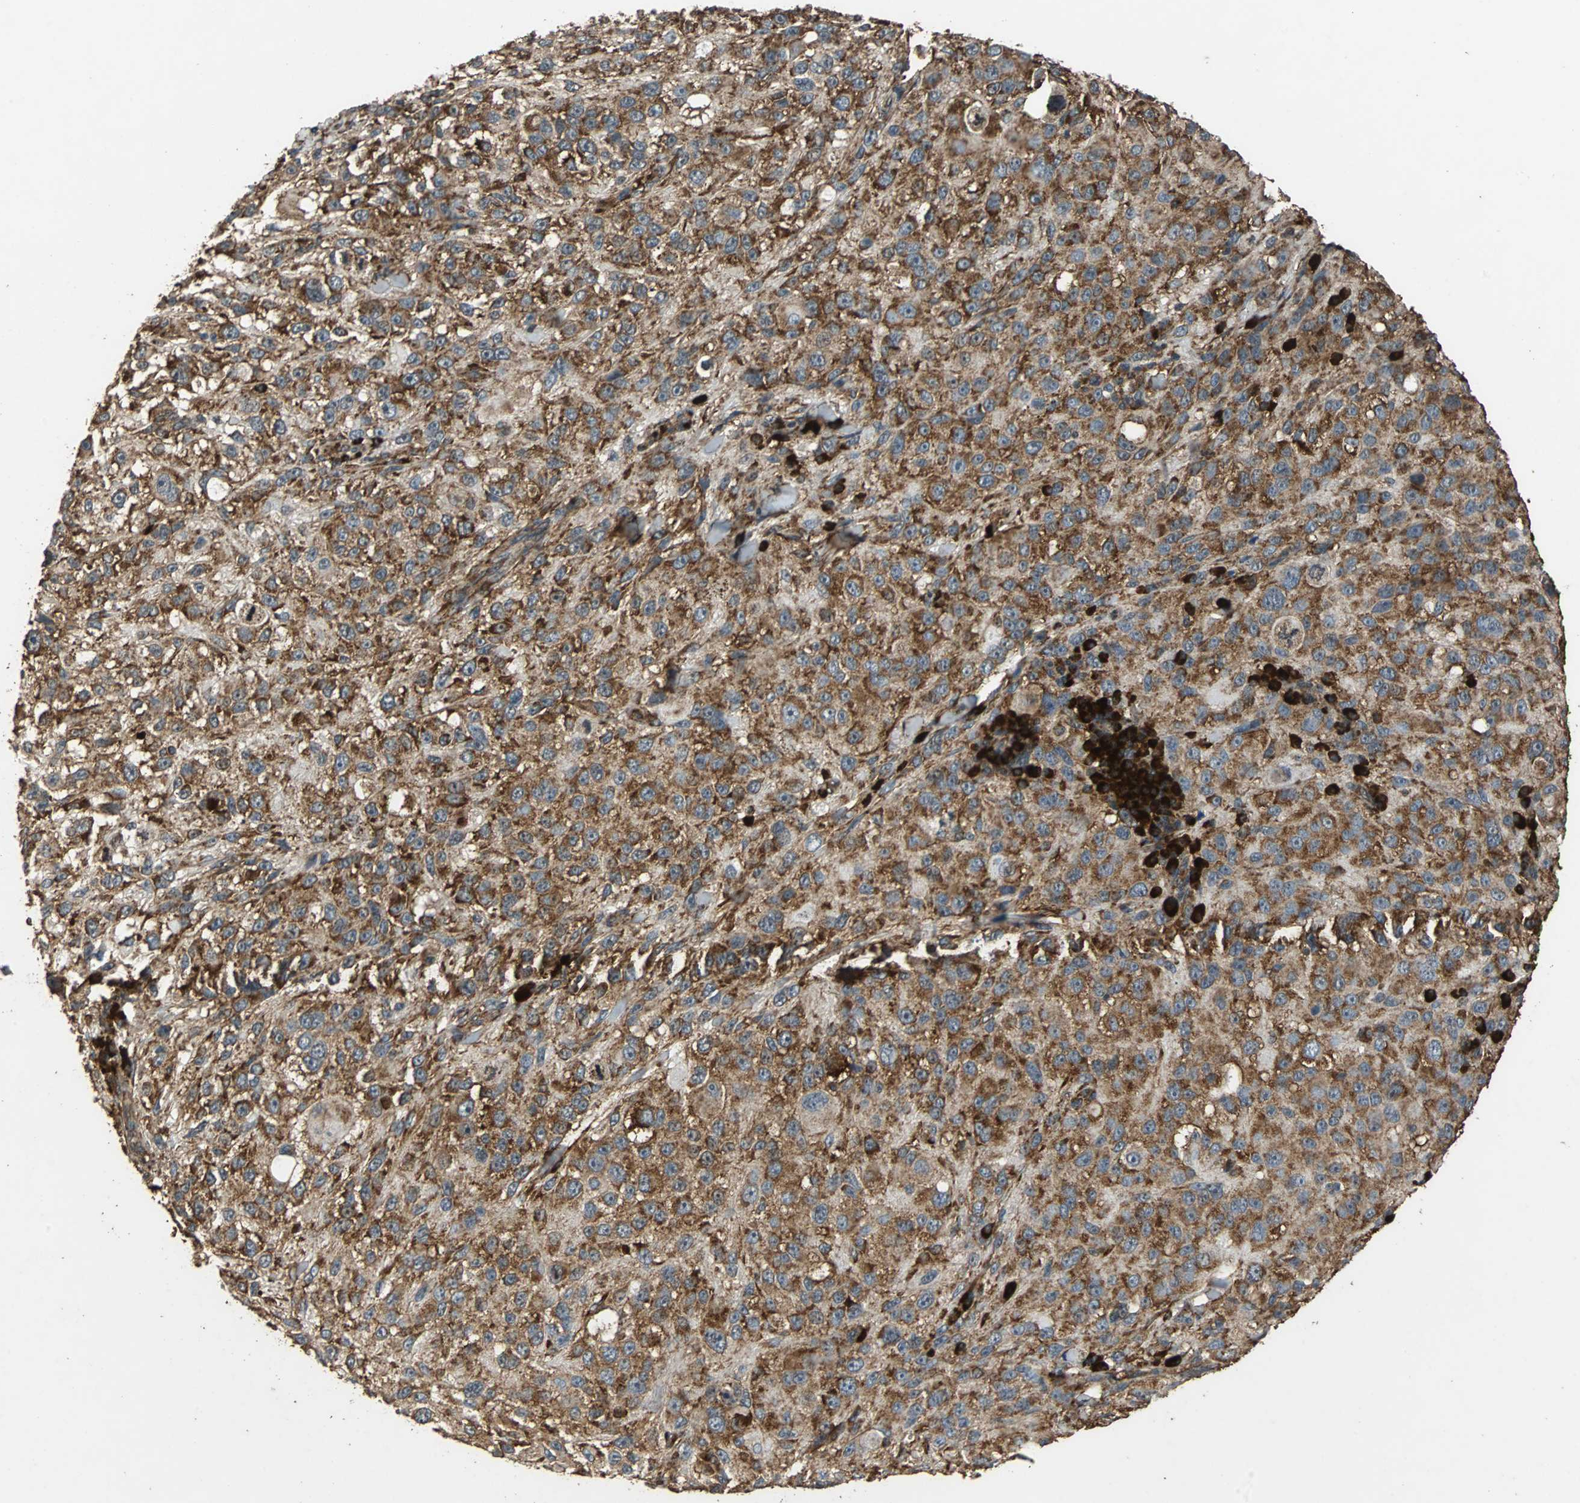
{"staining": {"intensity": "strong", "quantity": ">75%", "location": "cytoplasmic/membranous"}, "tissue": "melanoma", "cell_type": "Tumor cells", "image_type": "cancer", "snomed": [{"axis": "morphology", "description": "Necrosis, NOS"}, {"axis": "morphology", "description": "Malignant melanoma, NOS"}, {"axis": "topography", "description": "Skin"}], "caption": "Protein staining of malignant melanoma tissue reveals strong cytoplasmic/membranous staining in approximately >75% of tumor cells. Nuclei are stained in blue.", "gene": "NAA10", "patient": {"sex": "female", "age": 87}}